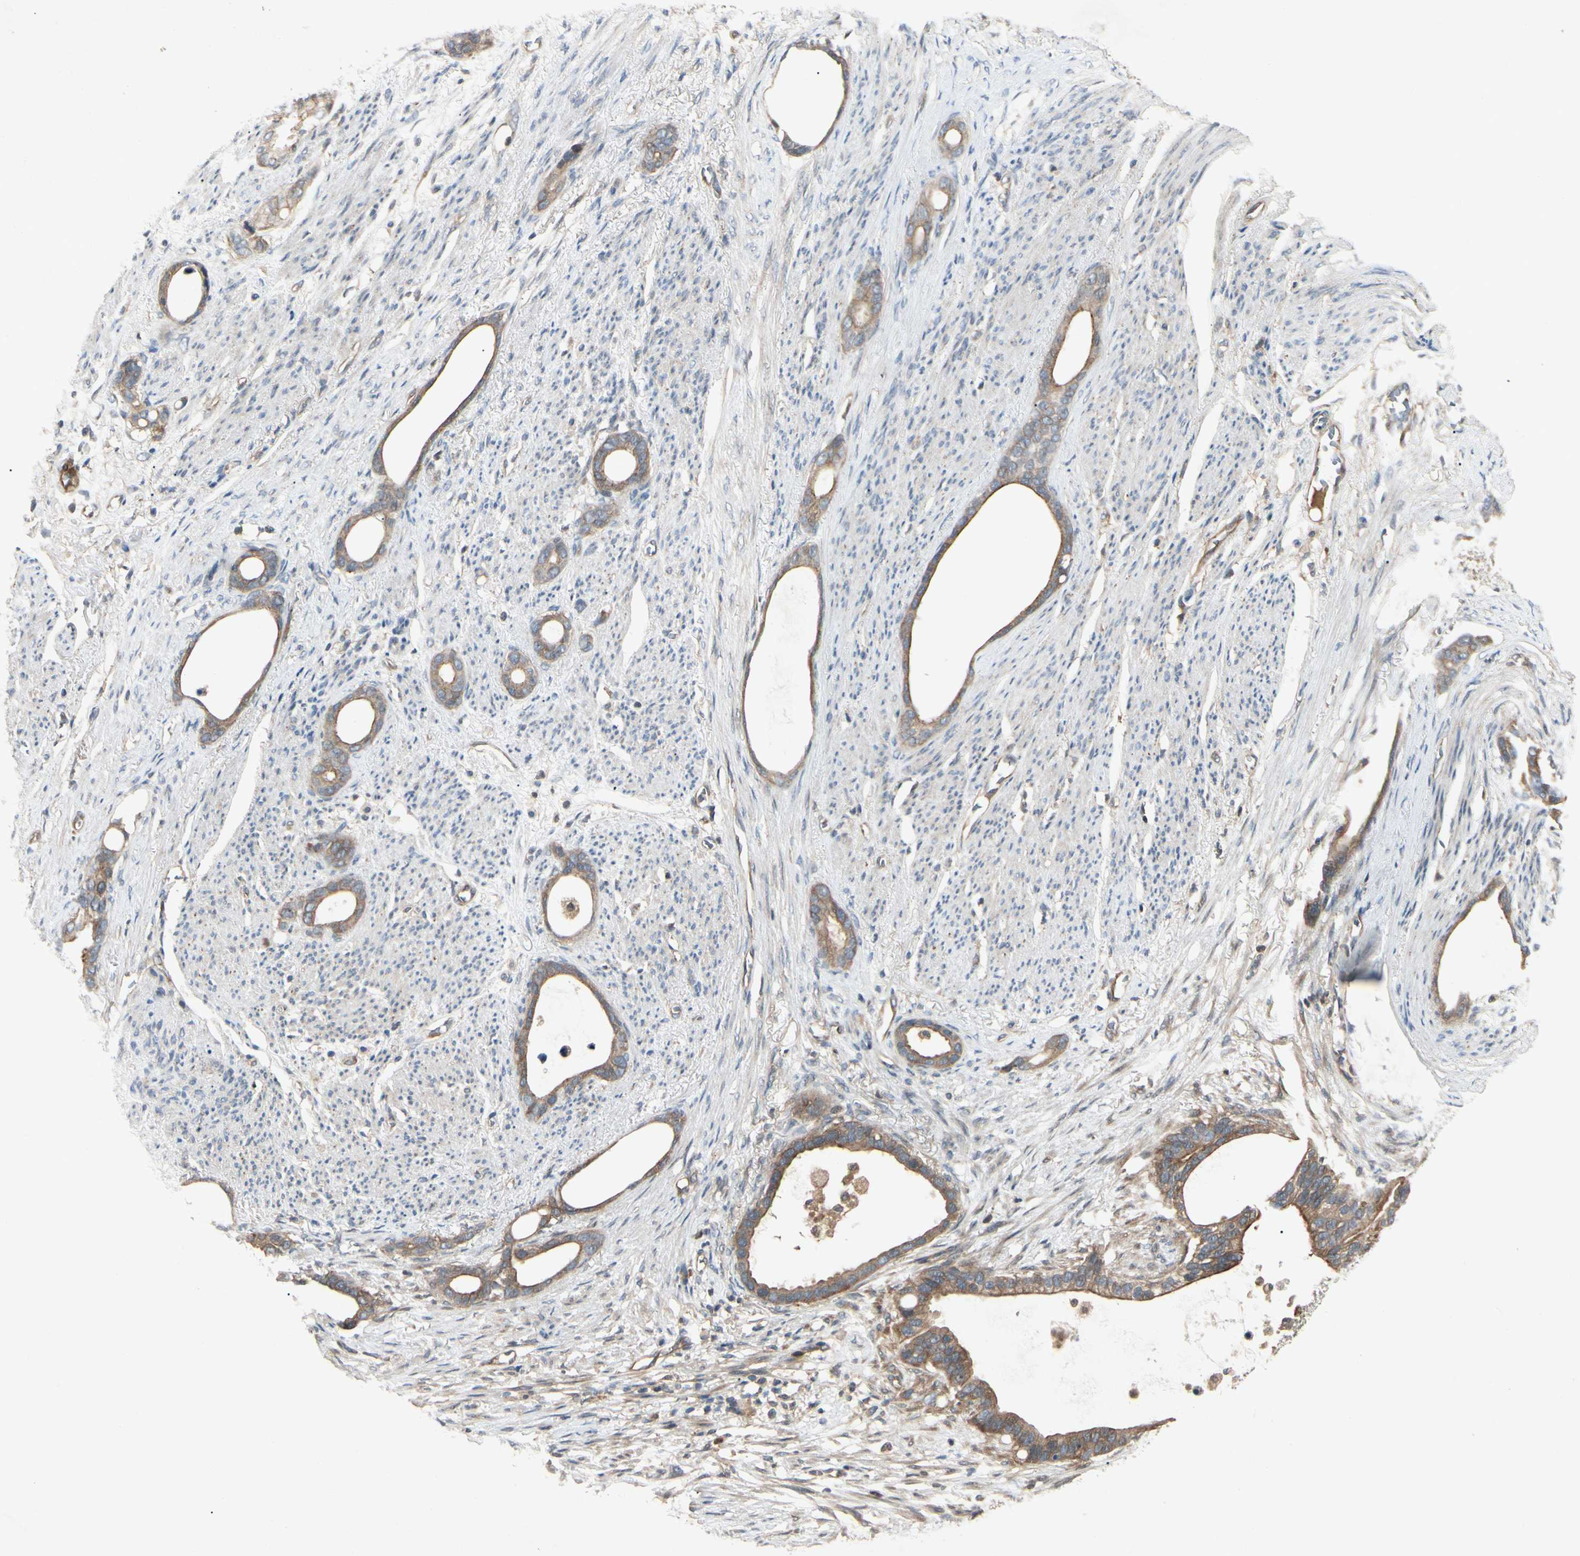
{"staining": {"intensity": "moderate", "quantity": ">75%", "location": "cytoplasmic/membranous"}, "tissue": "stomach cancer", "cell_type": "Tumor cells", "image_type": "cancer", "snomed": [{"axis": "morphology", "description": "Adenocarcinoma, NOS"}, {"axis": "topography", "description": "Stomach"}], "caption": "Moderate cytoplasmic/membranous protein expression is present in approximately >75% of tumor cells in stomach cancer.", "gene": "RNF14", "patient": {"sex": "female", "age": 75}}